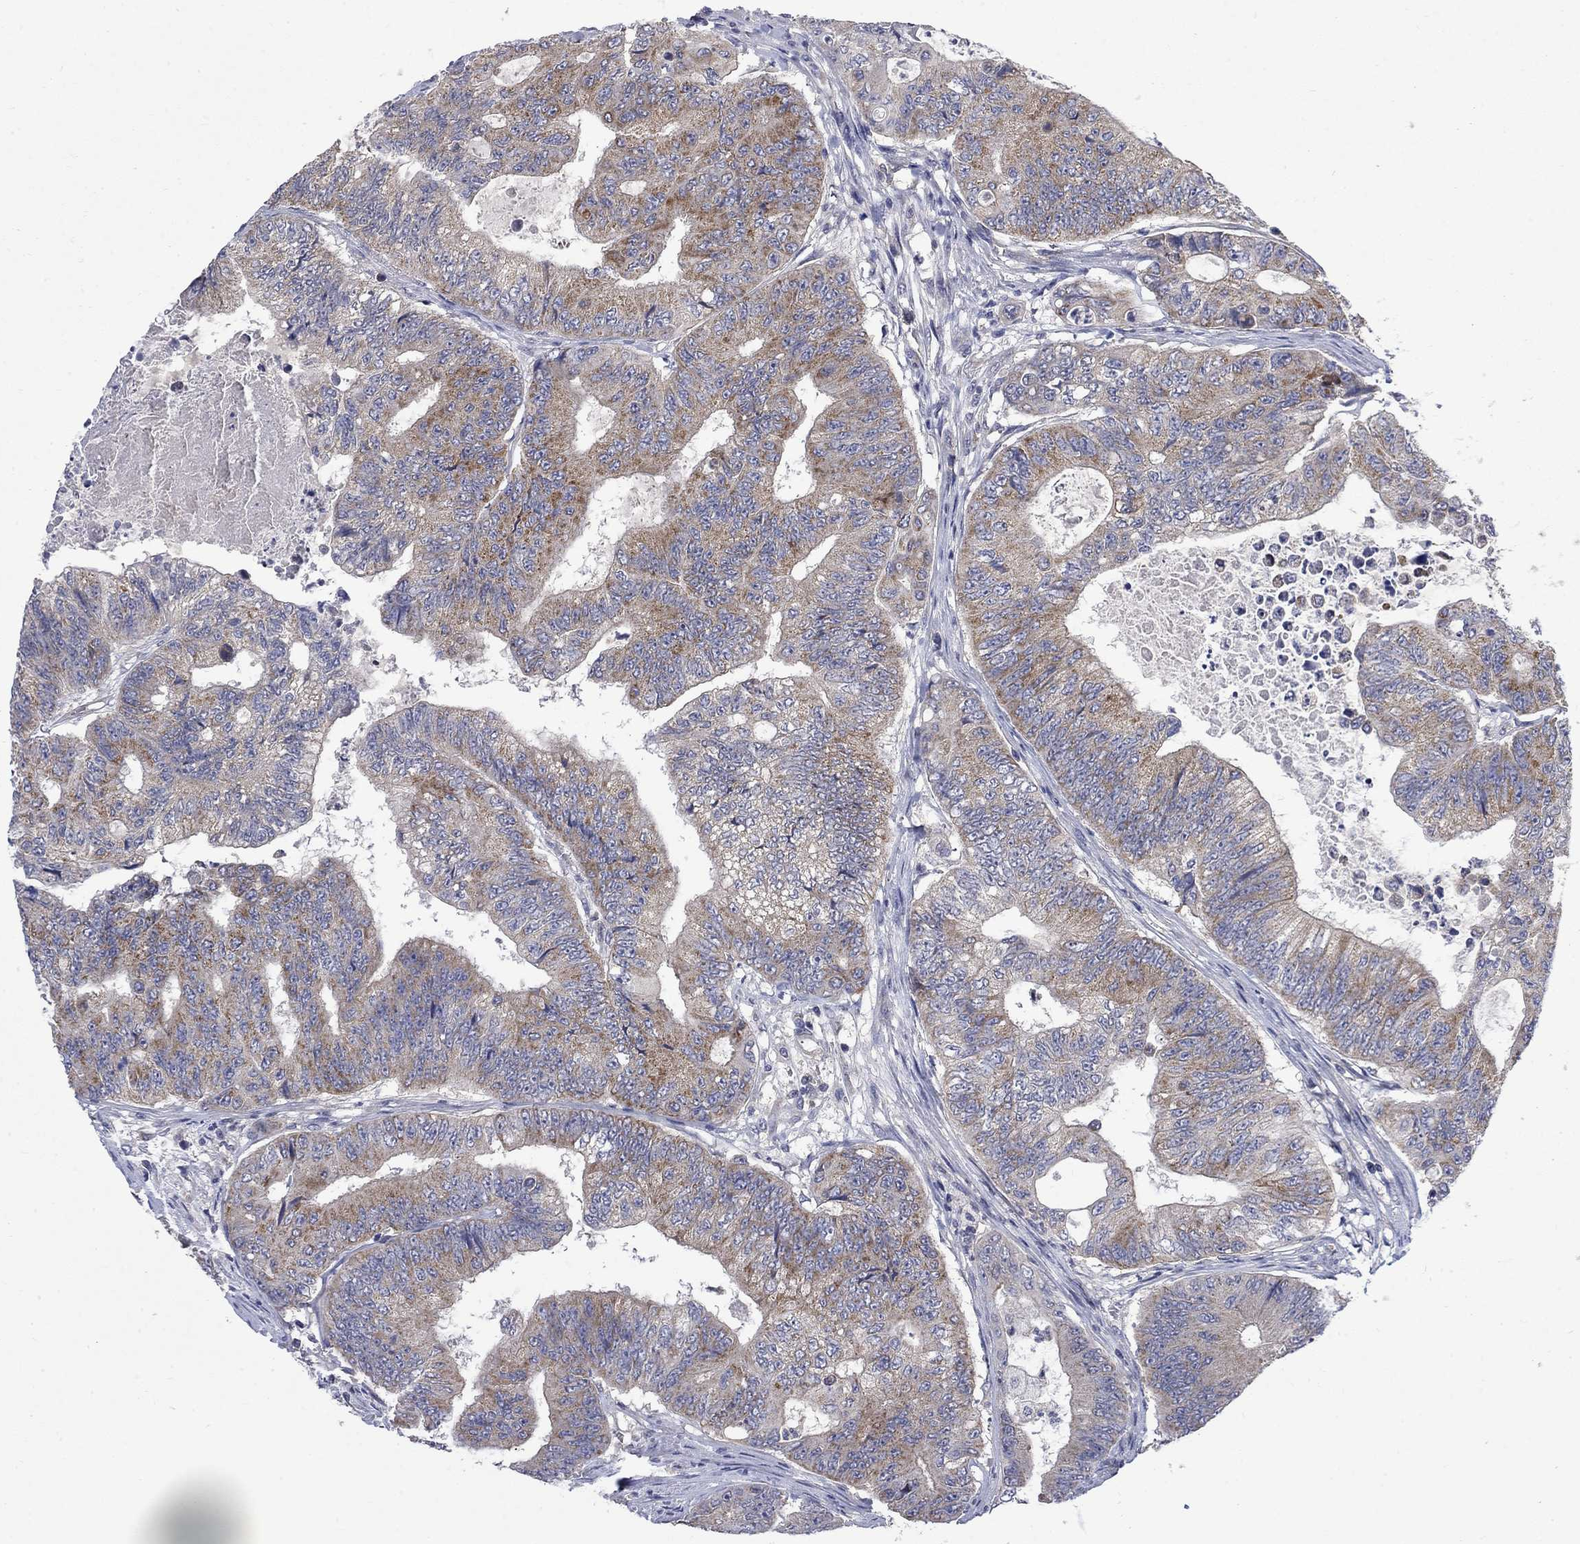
{"staining": {"intensity": "moderate", "quantity": "25%-75%", "location": "cytoplasmic/membranous"}, "tissue": "colorectal cancer", "cell_type": "Tumor cells", "image_type": "cancer", "snomed": [{"axis": "morphology", "description": "Adenocarcinoma, NOS"}, {"axis": "topography", "description": "Colon"}], "caption": "A medium amount of moderate cytoplasmic/membranous positivity is appreciated in about 25%-75% of tumor cells in colorectal cancer (adenocarcinoma) tissue. The staining was performed using DAB (3,3'-diaminobenzidine), with brown indicating positive protein expression. Nuclei are stained blue with hematoxylin.", "gene": "HSPA12A", "patient": {"sex": "female", "age": 48}}